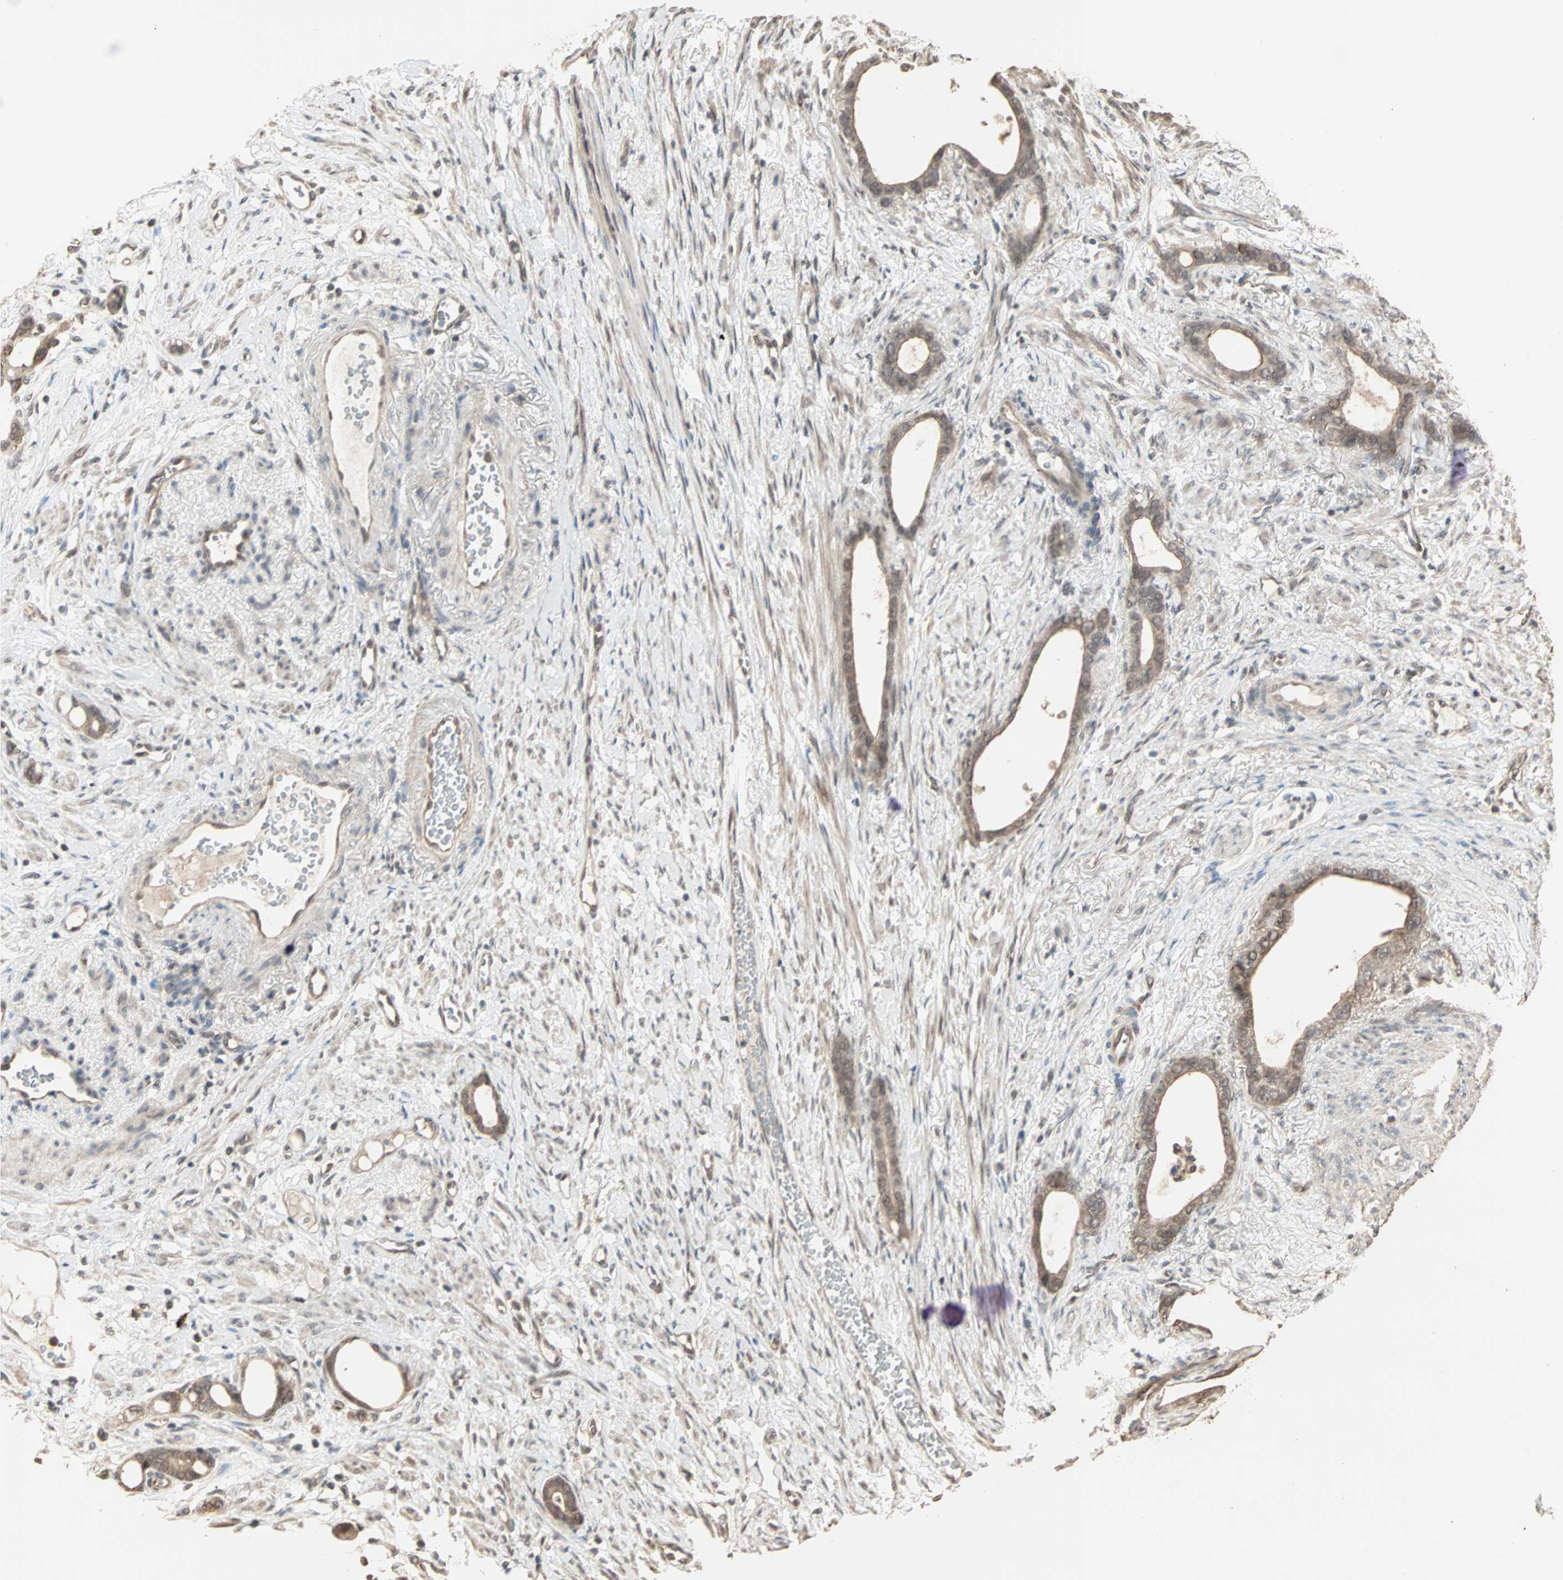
{"staining": {"intensity": "moderate", "quantity": ">75%", "location": "cytoplasmic/membranous,nuclear"}, "tissue": "stomach cancer", "cell_type": "Tumor cells", "image_type": "cancer", "snomed": [{"axis": "morphology", "description": "Adenocarcinoma, NOS"}, {"axis": "topography", "description": "Stomach"}], "caption": "A medium amount of moderate cytoplasmic/membranous and nuclear expression is appreciated in about >75% of tumor cells in stomach cancer (adenocarcinoma) tissue. The protein is shown in brown color, while the nuclei are stained blue.", "gene": "ZBTB33", "patient": {"sex": "female", "age": 75}}